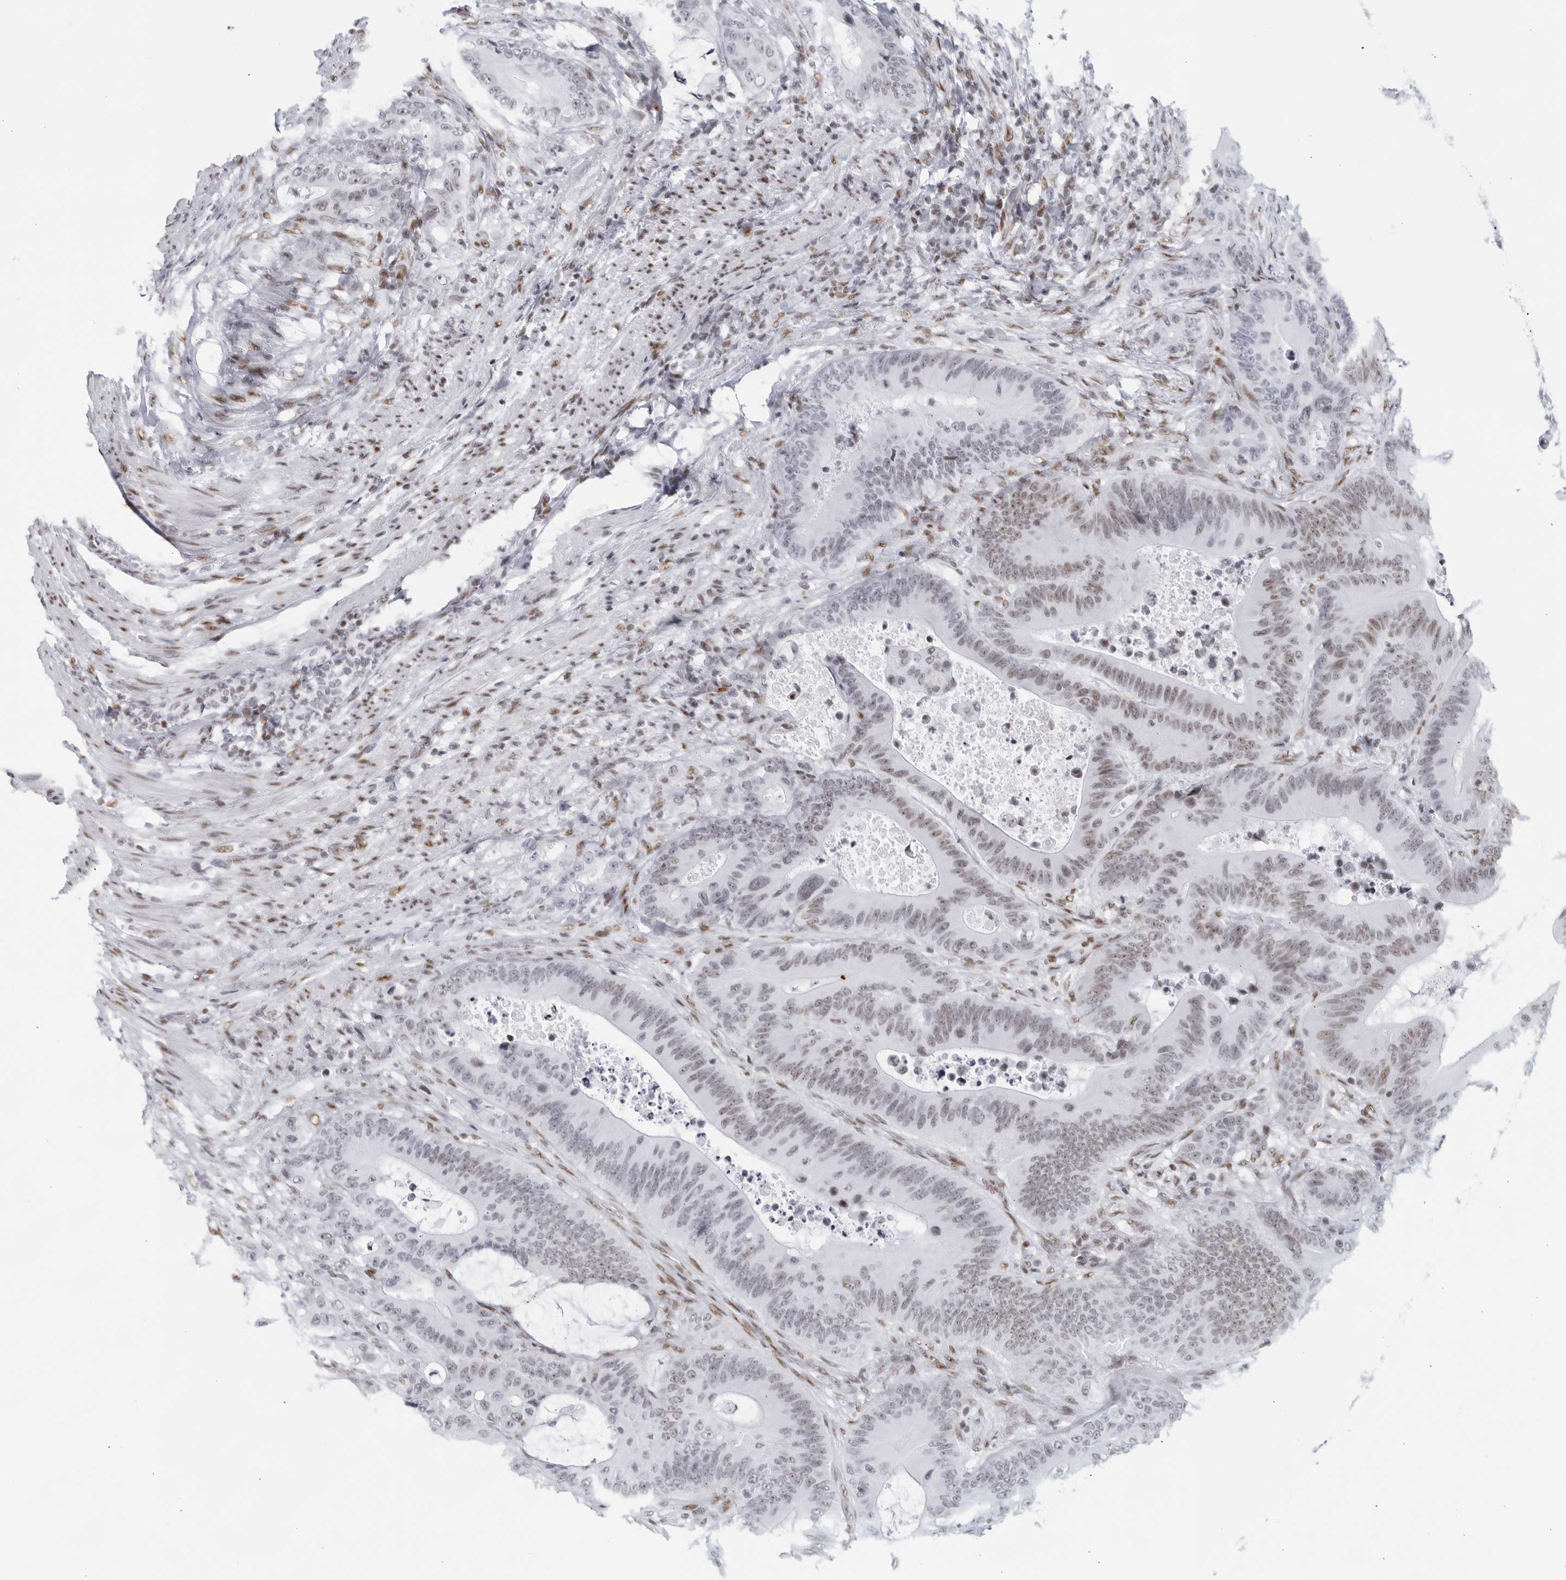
{"staining": {"intensity": "moderate", "quantity": "25%-75%", "location": "nuclear"}, "tissue": "colorectal cancer", "cell_type": "Tumor cells", "image_type": "cancer", "snomed": [{"axis": "morphology", "description": "Adenocarcinoma, NOS"}, {"axis": "topography", "description": "Colon"}], "caption": "Moderate nuclear expression for a protein is seen in about 25%-75% of tumor cells of colorectal cancer using IHC.", "gene": "HP1BP3", "patient": {"sex": "male", "age": 83}}